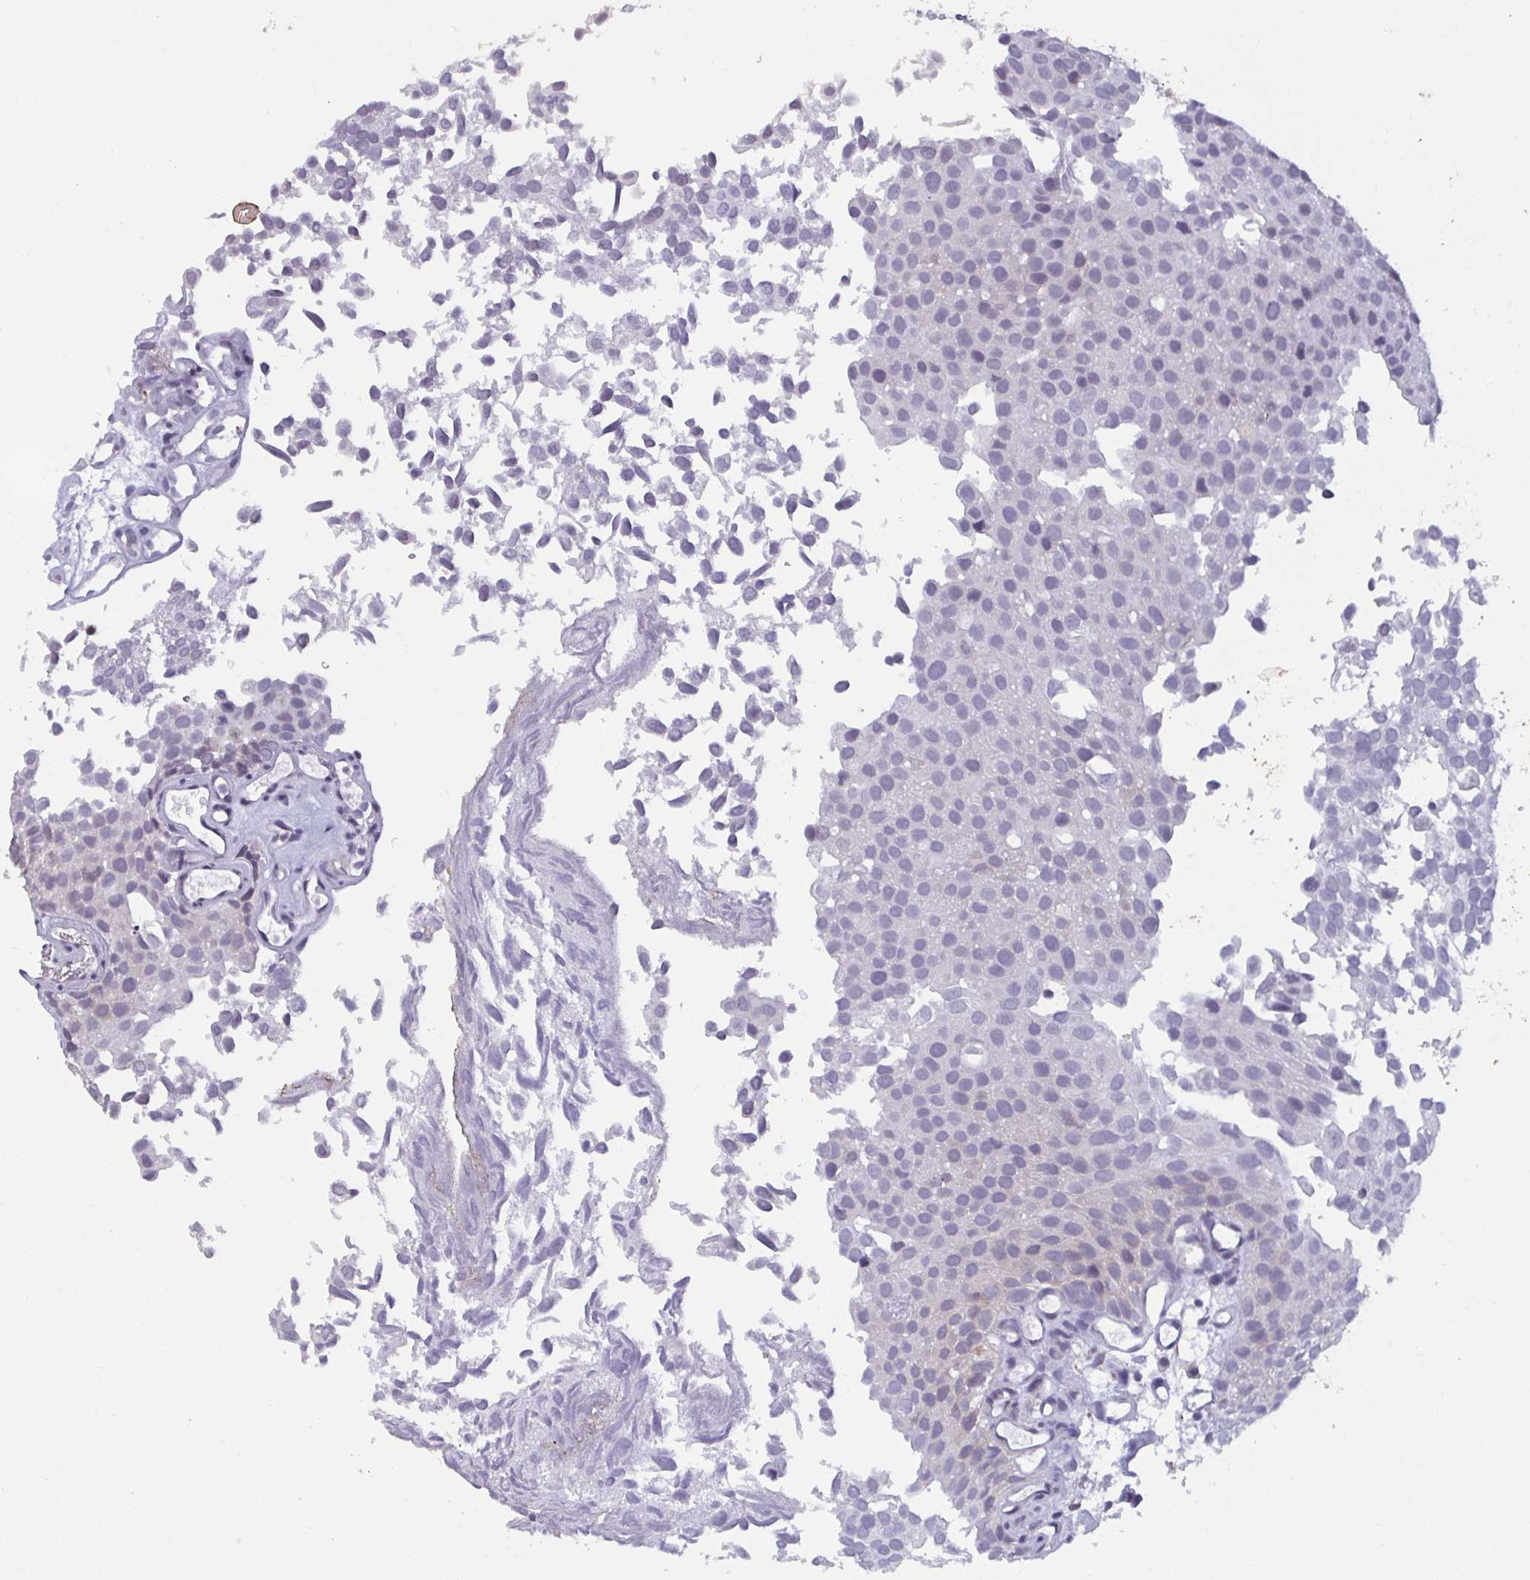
{"staining": {"intensity": "negative", "quantity": "none", "location": "none"}, "tissue": "urothelial cancer", "cell_type": "Tumor cells", "image_type": "cancer", "snomed": [{"axis": "morphology", "description": "Urothelial carcinoma, Low grade"}, {"axis": "topography", "description": "Urinary bladder"}], "caption": "DAB (3,3'-diaminobenzidine) immunohistochemical staining of human urothelial carcinoma (low-grade) shows no significant positivity in tumor cells. (Immunohistochemistry, brightfield microscopy, high magnification).", "gene": "TBC1D4", "patient": {"sex": "male", "age": 88}}